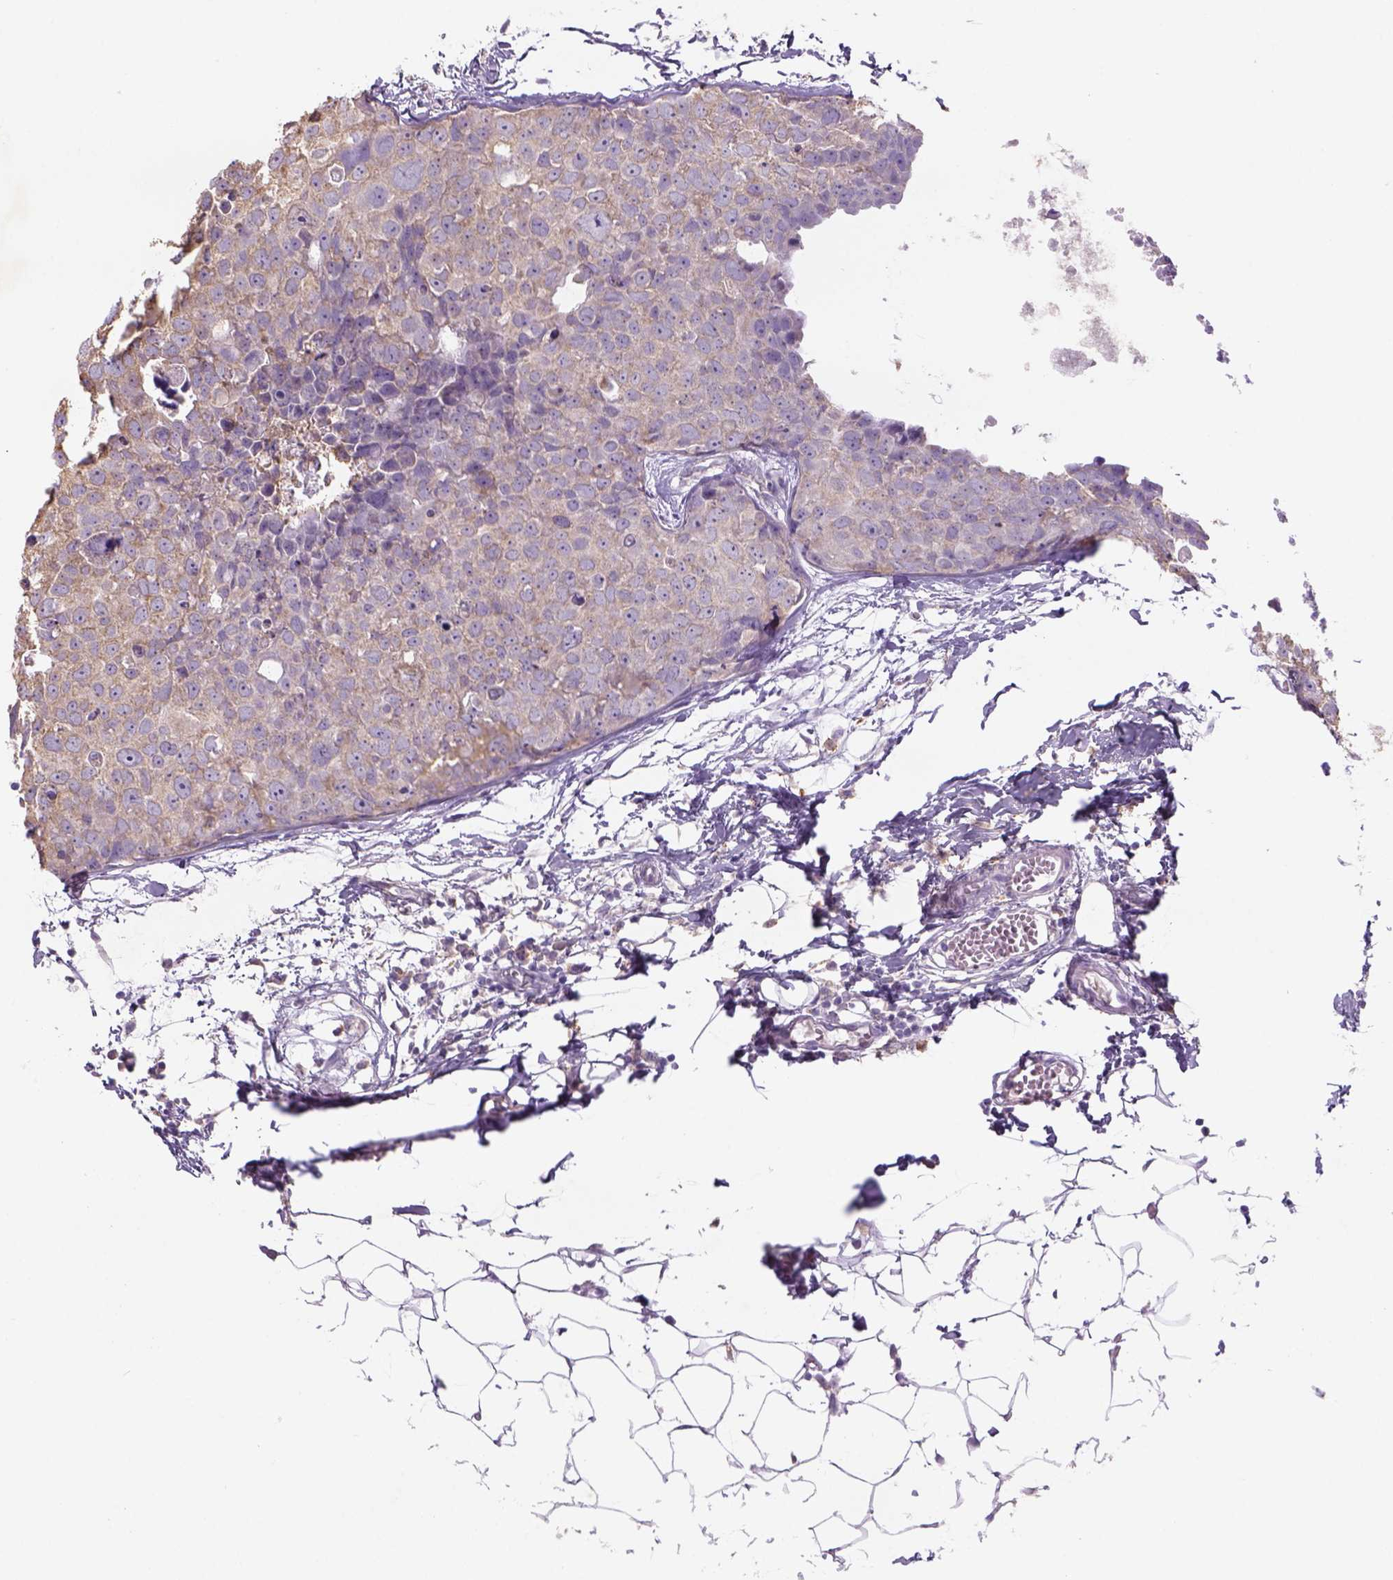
{"staining": {"intensity": "weak", "quantity": "25%-75%", "location": "cytoplasmic/membranous"}, "tissue": "breast cancer", "cell_type": "Tumor cells", "image_type": "cancer", "snomed": [{"axis": "morphology", "description": "Duct carcinoma"}, {"axis": "topography", "description": "Breast"}], "caption": "Human infiltrating ductal carcinoma (breast) stained with a brown dye demonstrates weak cytoplasmic/membranous positive expression in about 25%-75% of tumor cells.", "gene": "NAALAD2", "patient": {"sex": "female", "age": 38}}